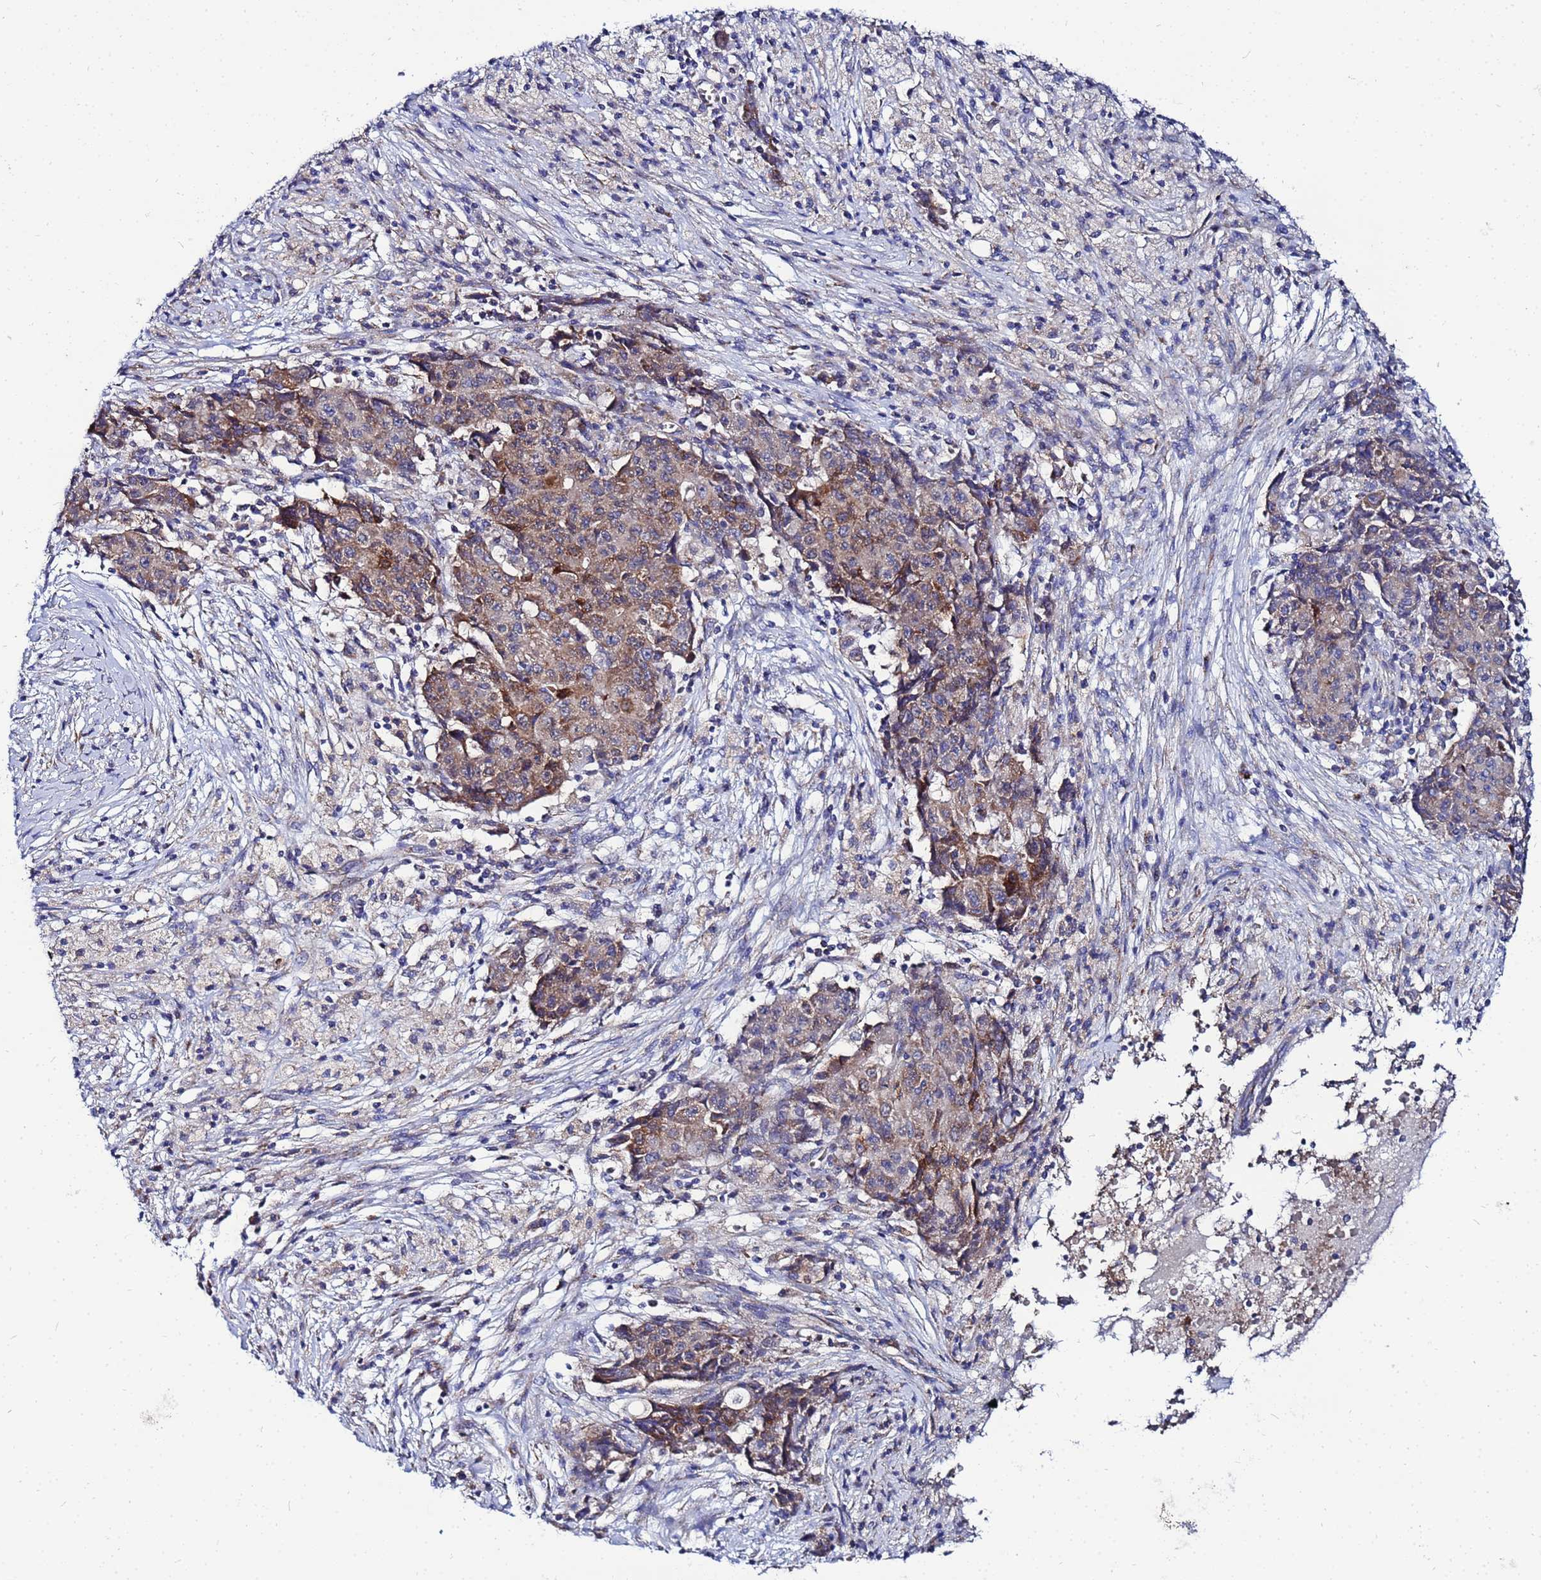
{"staining": {"intensity": "moderate", "quantity": ">75%", "location": "cytoplasmic/membranous"}, "tissue": "ovarian cancer", "cell_type": "Tumor cells", "image_type": "cancer", "snomed": [{"axis": "morphology", "description": "Carcinoma, endometroid"}, {"axis": "topography", "description": "Ovary"}], "caption": "The photomicrograph displays a brown stain indicating the presence of a protein in the cytoplasmic/membranous of tumor cells in ovarian cancer.", "gene": "FAHD2A", "patient": {"sex": "female", "age": 42}}